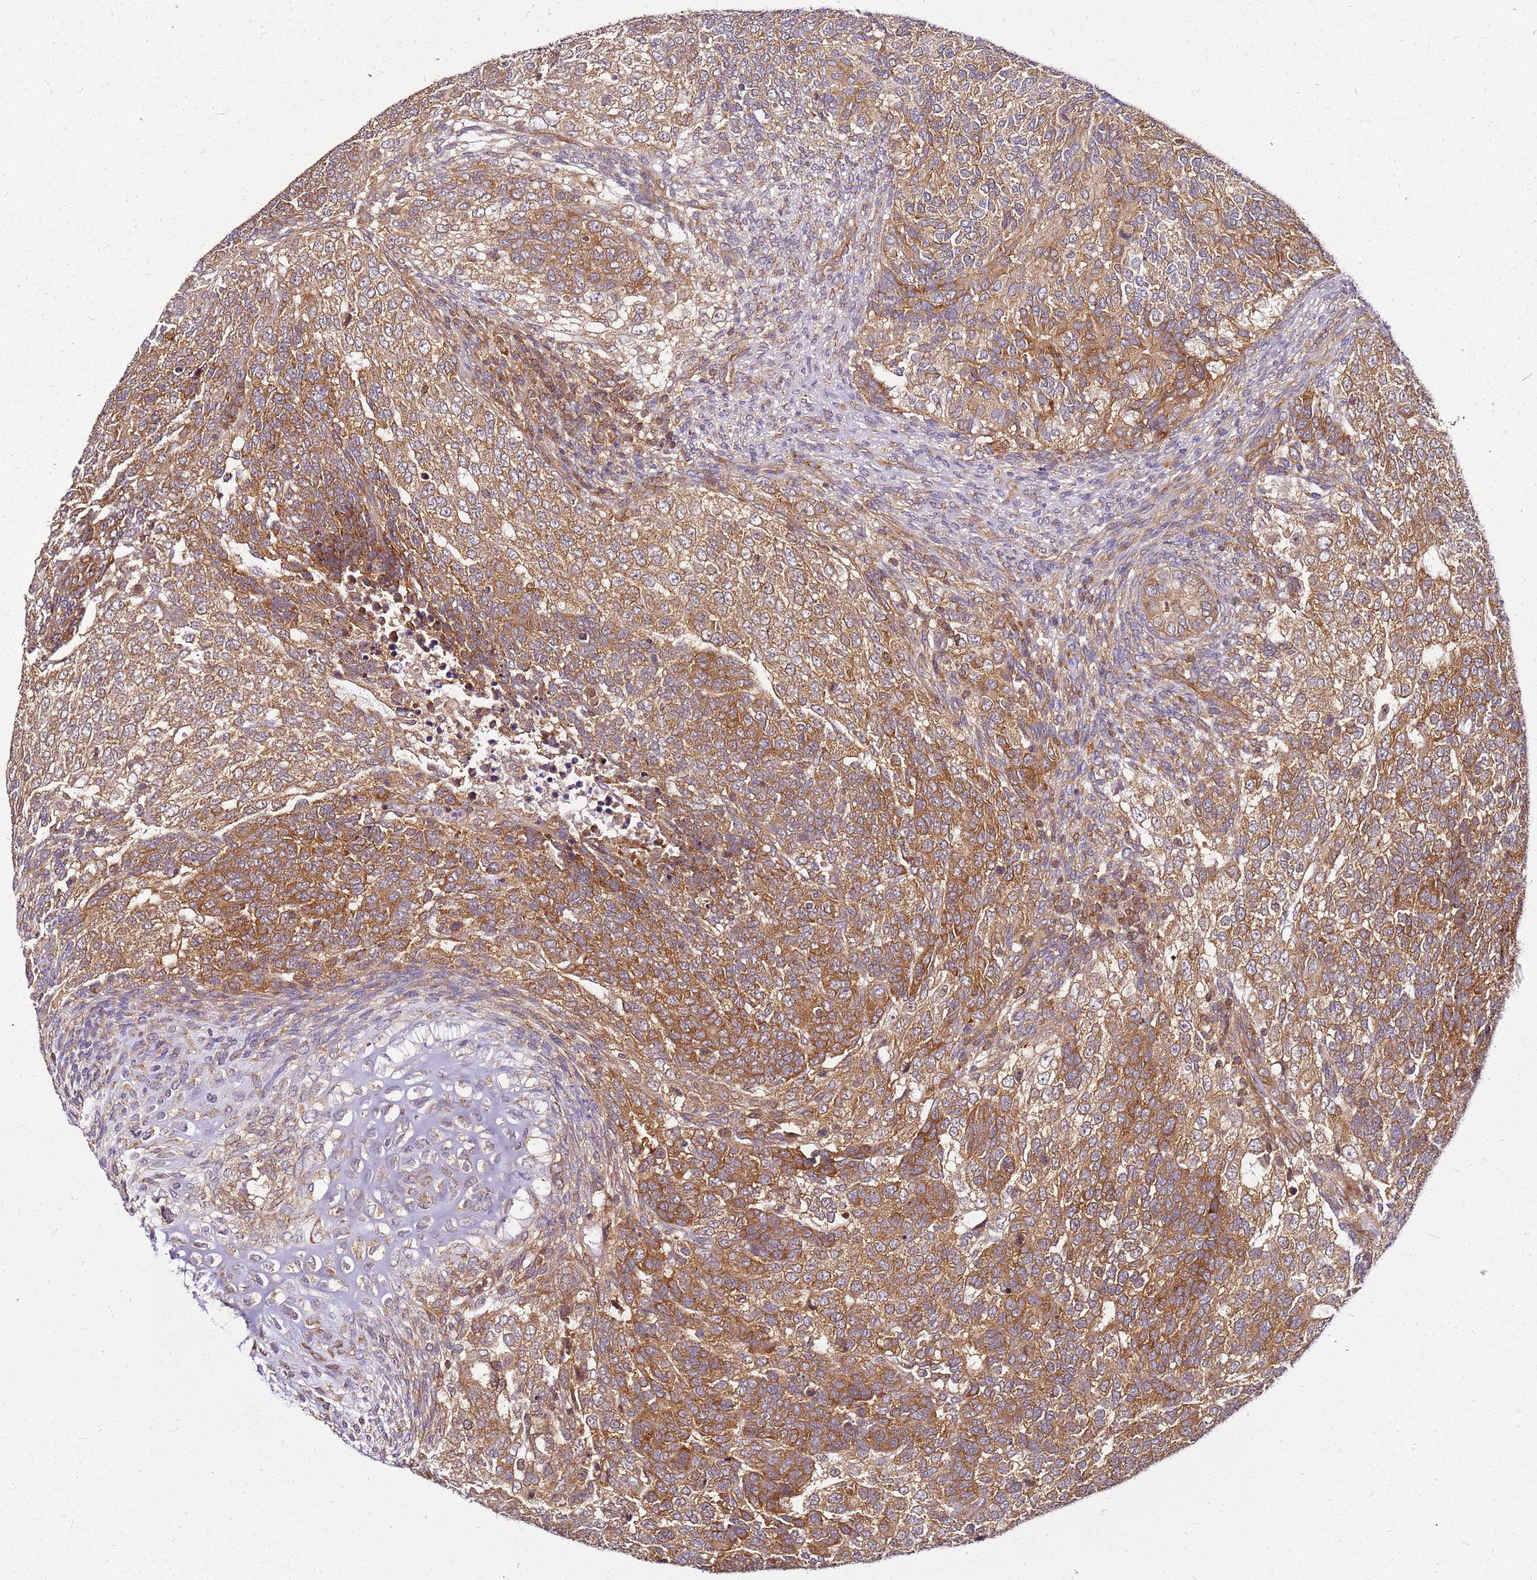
{"staining": {"intensity": "moderate", "quantity": ">75%", "location": "cytoplasmic/membranous"}, "tissue": "testis cancer", "cell_type": "Tumor cells", "image_type": "cancer", "snomed": [{"axis": "morphology", "description": "Carcinoma, Embryonal, NOS"}, {"axis": "topography", "description": "Testis"}], "caption": "Tumor cells display moderate cytoplasmic/membranous expression in approximately >75% of cells in embryonal carcinoma (testis).", "gene": "PIH1D1", "patient": {"sex": "male", "age": 23}}